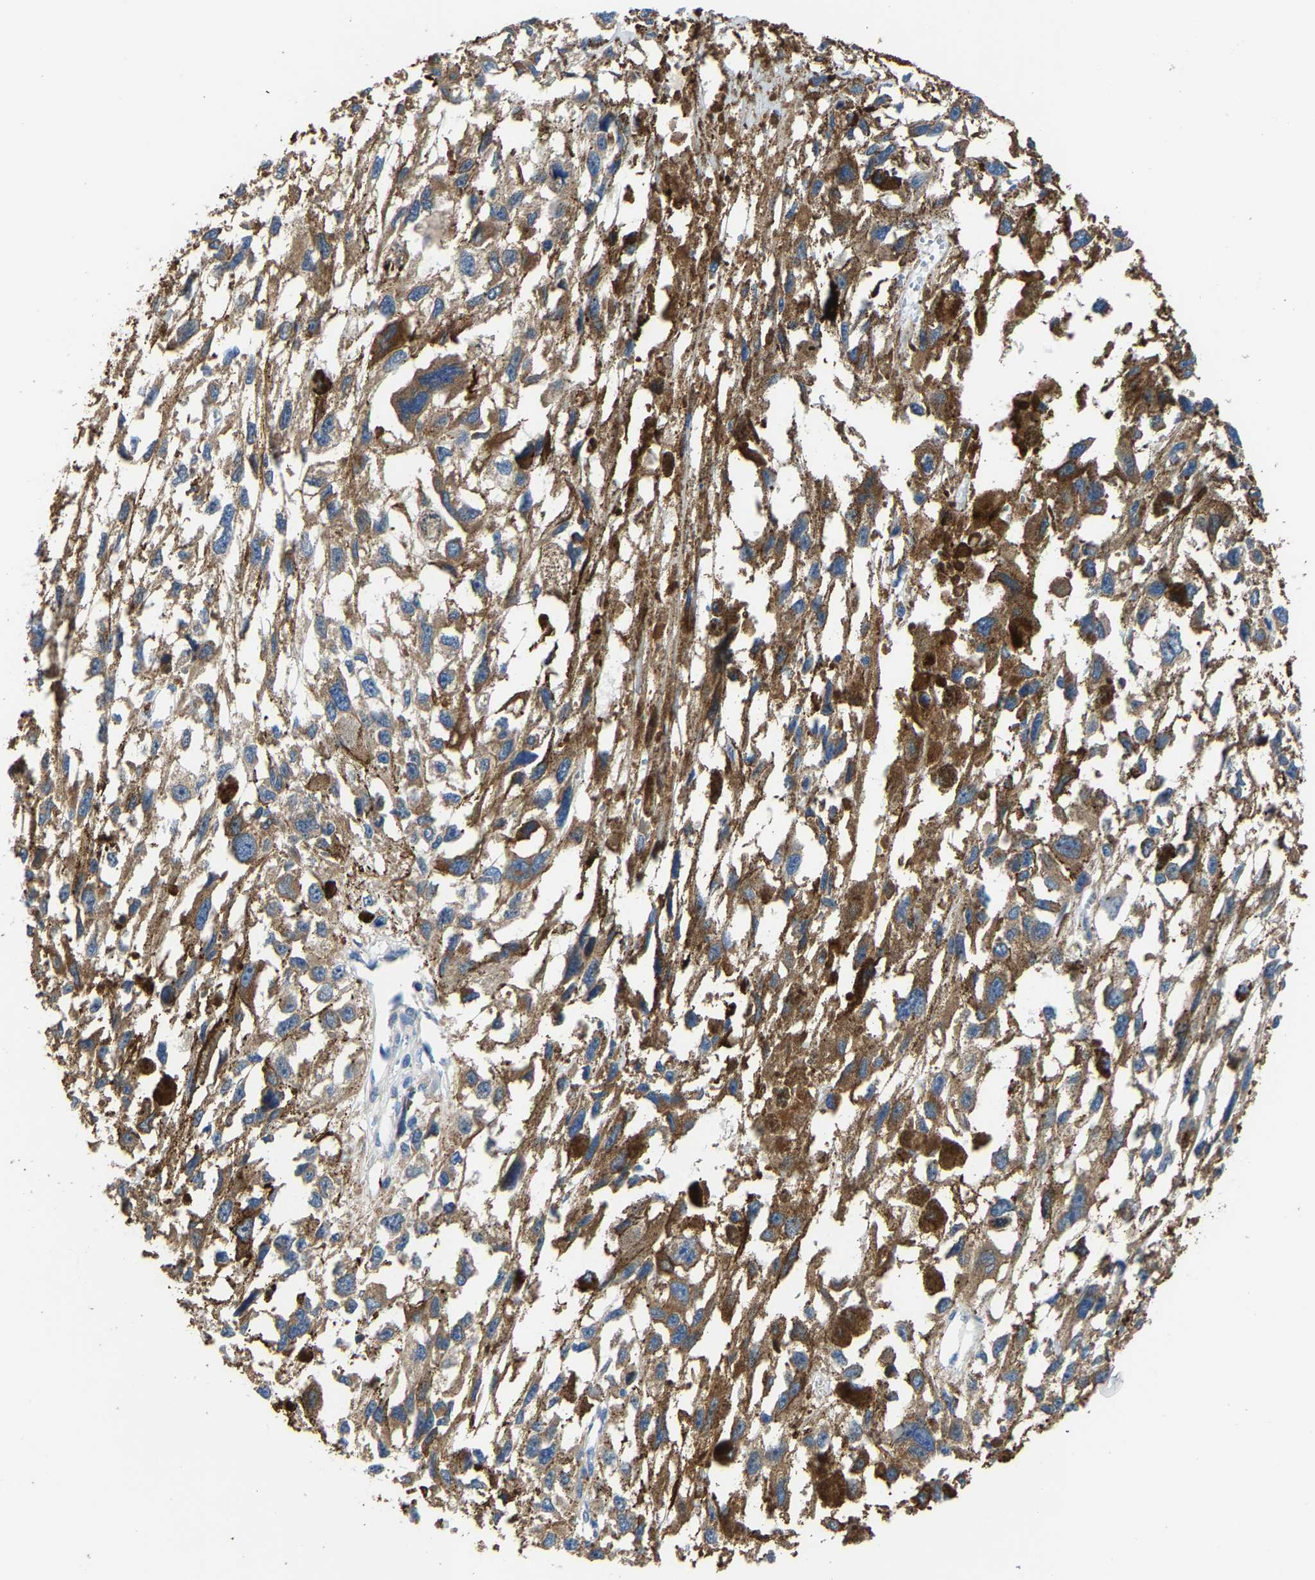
{"staining": {"intensity": "moderate", "quantity": ">75%", "location": "cytoplasmic/membranous"}, "tissue": "melanoma", "cell_type": "Tumor cells", "image_type": "cancer", "snomed": [{"axis": "morphology", "description": "Malignant melanoma, Metastatic site"}, {"axis": "topography", "description": "Lymph node"}], "caption": "About >75% of tumor cells in human malignant melanoma (metastatic site) demonstrate moderate cytoplasmic/membranous protein positivity as visualized by brown immunohistochemical staining.", "gene": "AGK", "patient": {"sex": "male", "age": 59}}